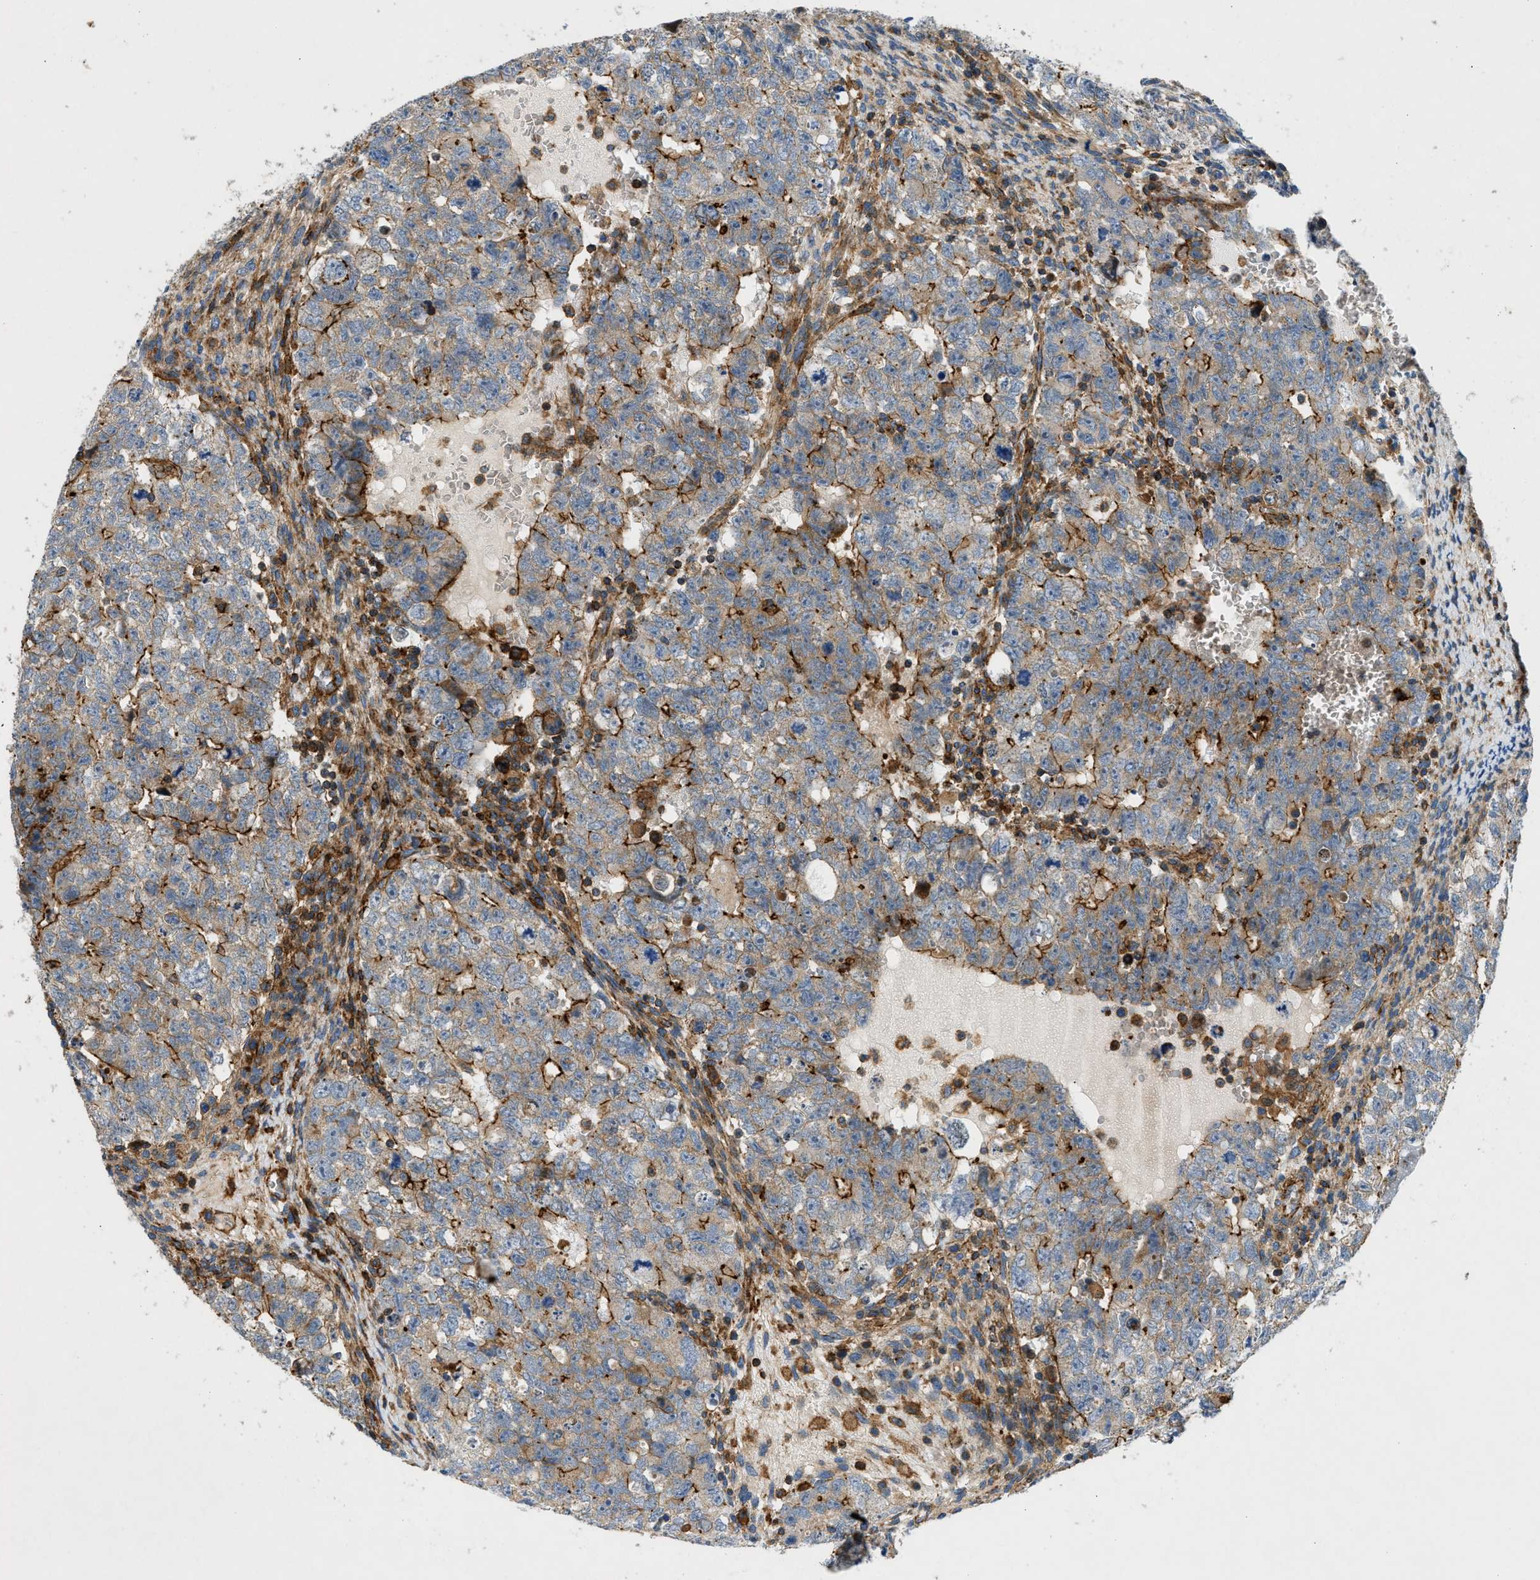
{"staining": {"intensity": "moderate", "quantity": ">75%", "location": "cytoplasmic/membranous"}, "tissue": "testis cancer", "cell_type": "Tumor cells", "image_type": "cancer", "snomed": [{"axis": "morphology", "description": "Seminoma, NOS"}, {"axis": "morphology", "description": "Carcinoma, Embryonal, NOS"}, {"axis": "topography", "description": "Testis"}], "caption": "Testis embryonal carcinoma tissue displays moderate cytoplasmic/membranous positivity in about >75% of tumor cells, visualized by immunohistochemistry.", "gene": "DHODH", "patient": {"sex": "male", "age": 38}}